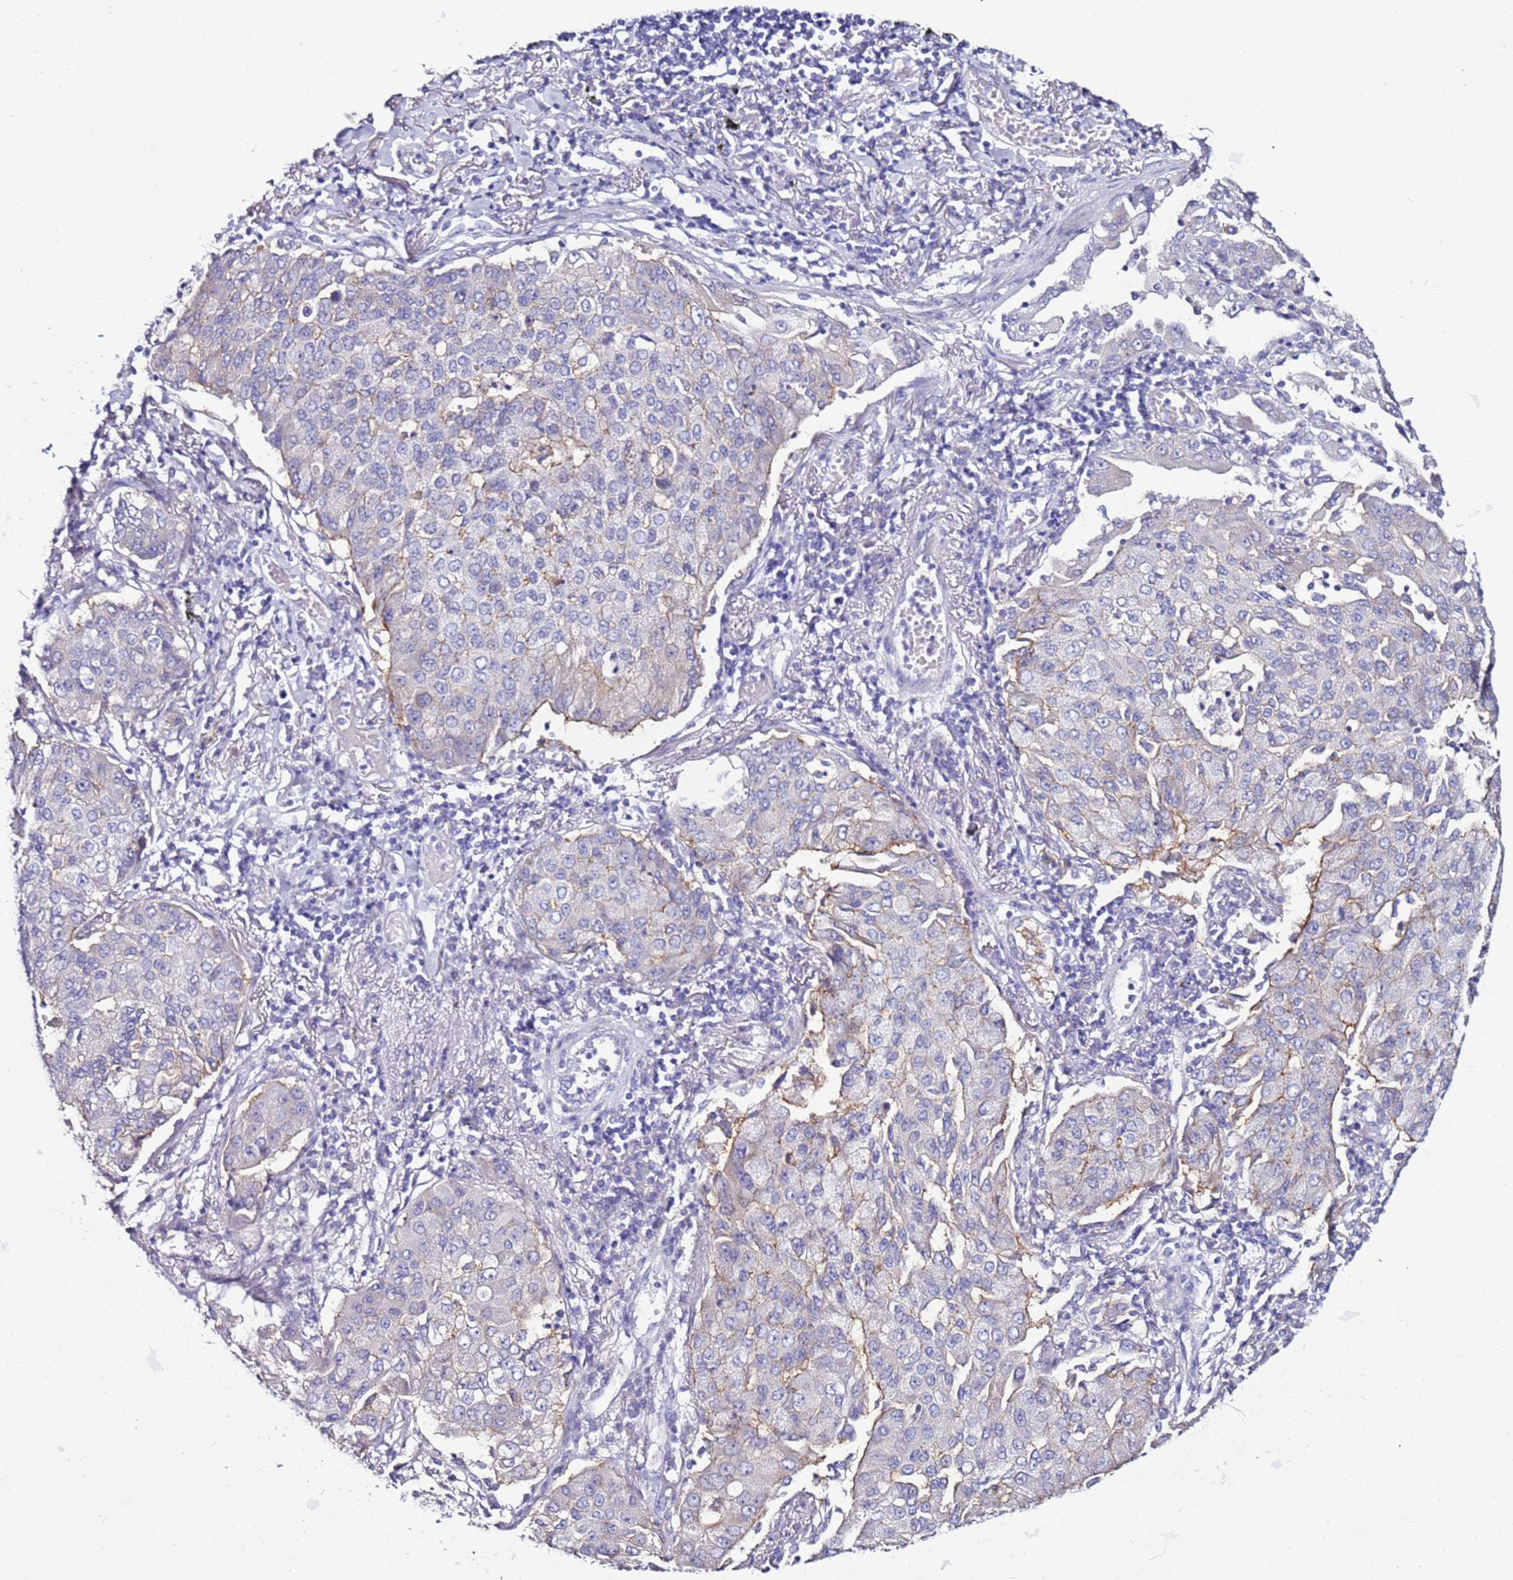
{"staining": {"intensity": "negative", "quantity": "none", "location": "none"}, "tissue": "lung cancer", "cell_type": "Tumor cells", "image_type": "cancer", "snomed": [{"axis": "morphology", "description": "Squamous cell carcinoma, NOS"}, {"axis": "topography", "description": "Lung"}], "caption": "Immunohistochemistry (IHC) of human lung cancer demonstrates no expression in tumor cells. (Stains: DAB (3,3'-diaminobenzidine) immunohistochemistry (IHC) with hematoxylin counter stain, Microscopy: brightfield microscopy at high magnification).", "gene": "GPN3", "patient": {"sex": "male", "age": 74}}